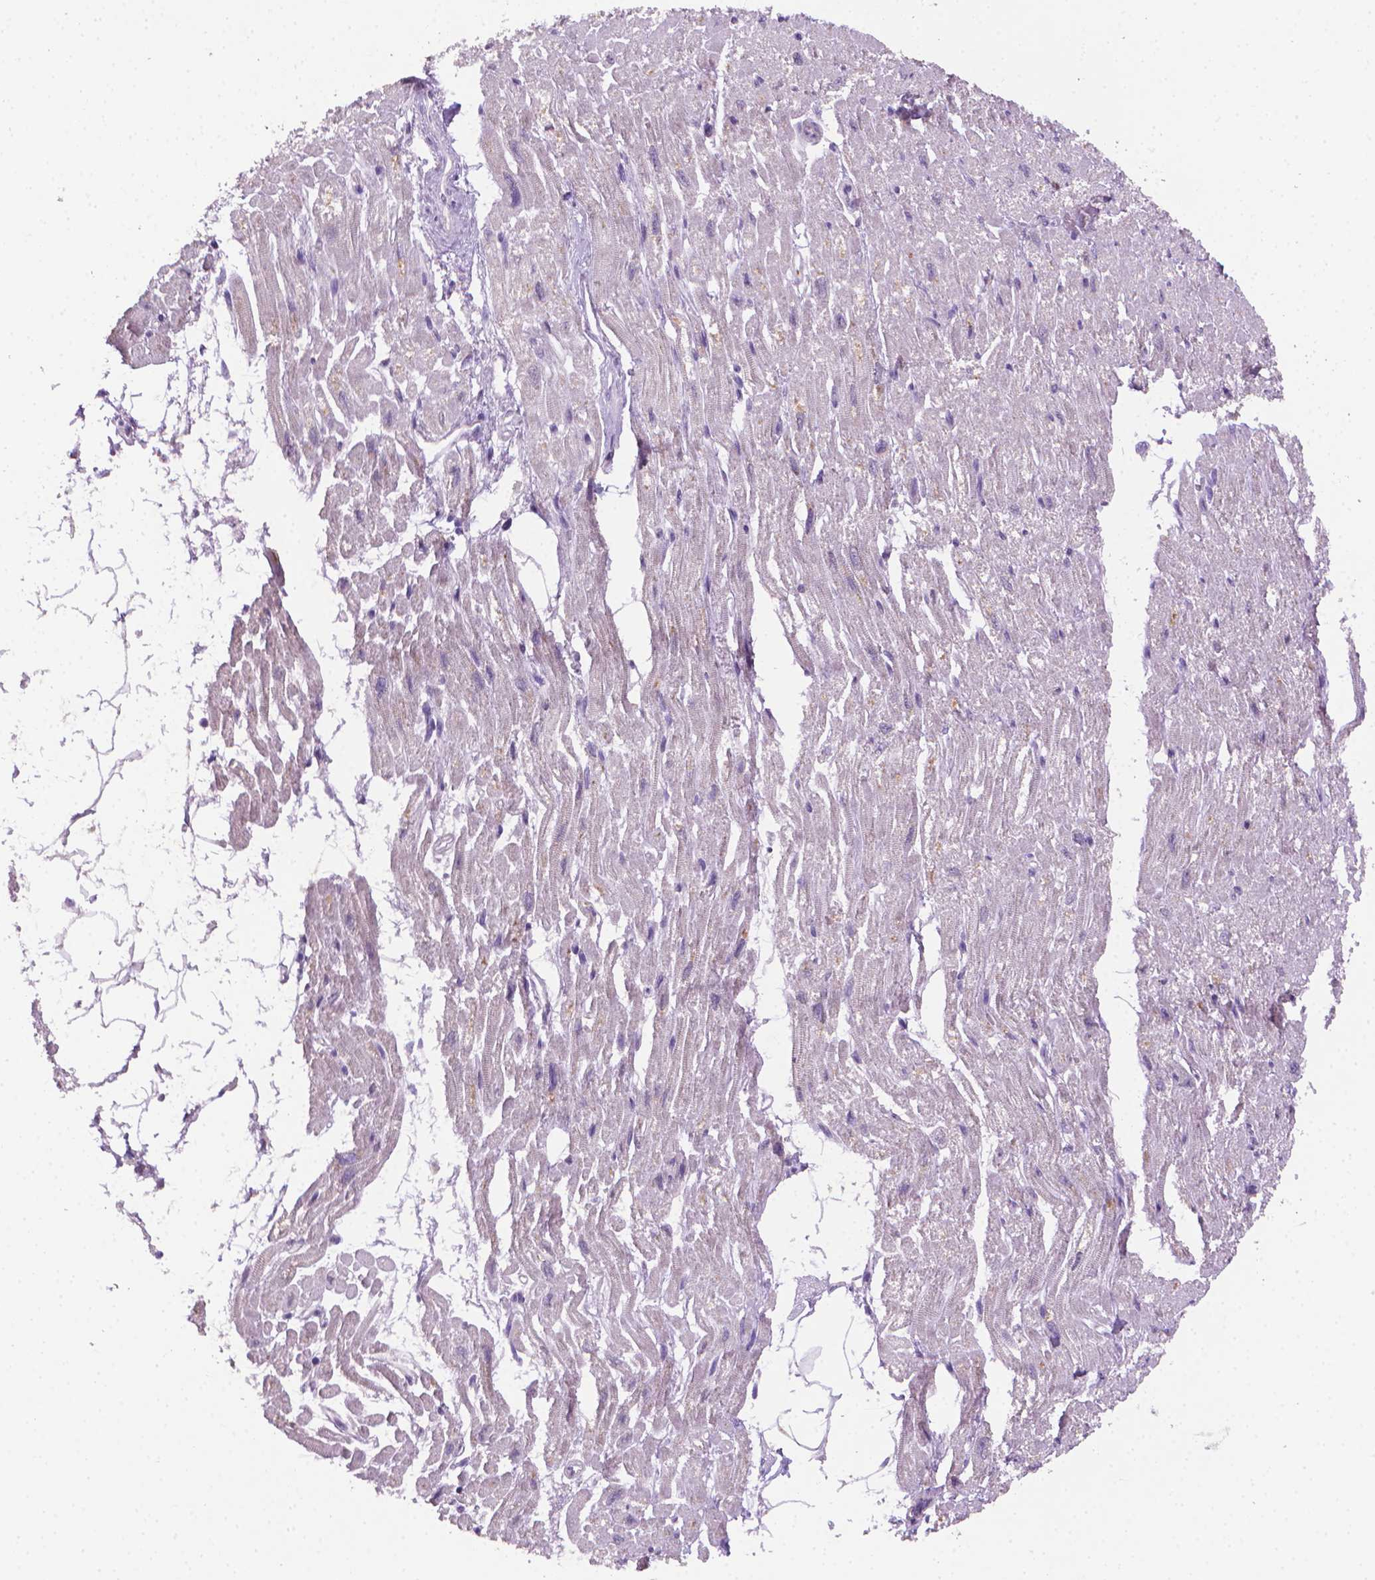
{"staining": {"intensity": "negative", "quantity": "none", "location": "none"}, "tissue": "heart muscle", "cell_type": "Cardiomyocytes", "image_type": "normal", "snomed": [{"axis": "morphology", "description": "Normal tissue, NOS"}, {"axis": "topography", "description": "Heart"}], "caption": "The micrograph displays no significant positivity in cardiomyocytes of heart muscle.", "gene": "CDKN2D", "patient": {"sex": "female", "age": 62}}